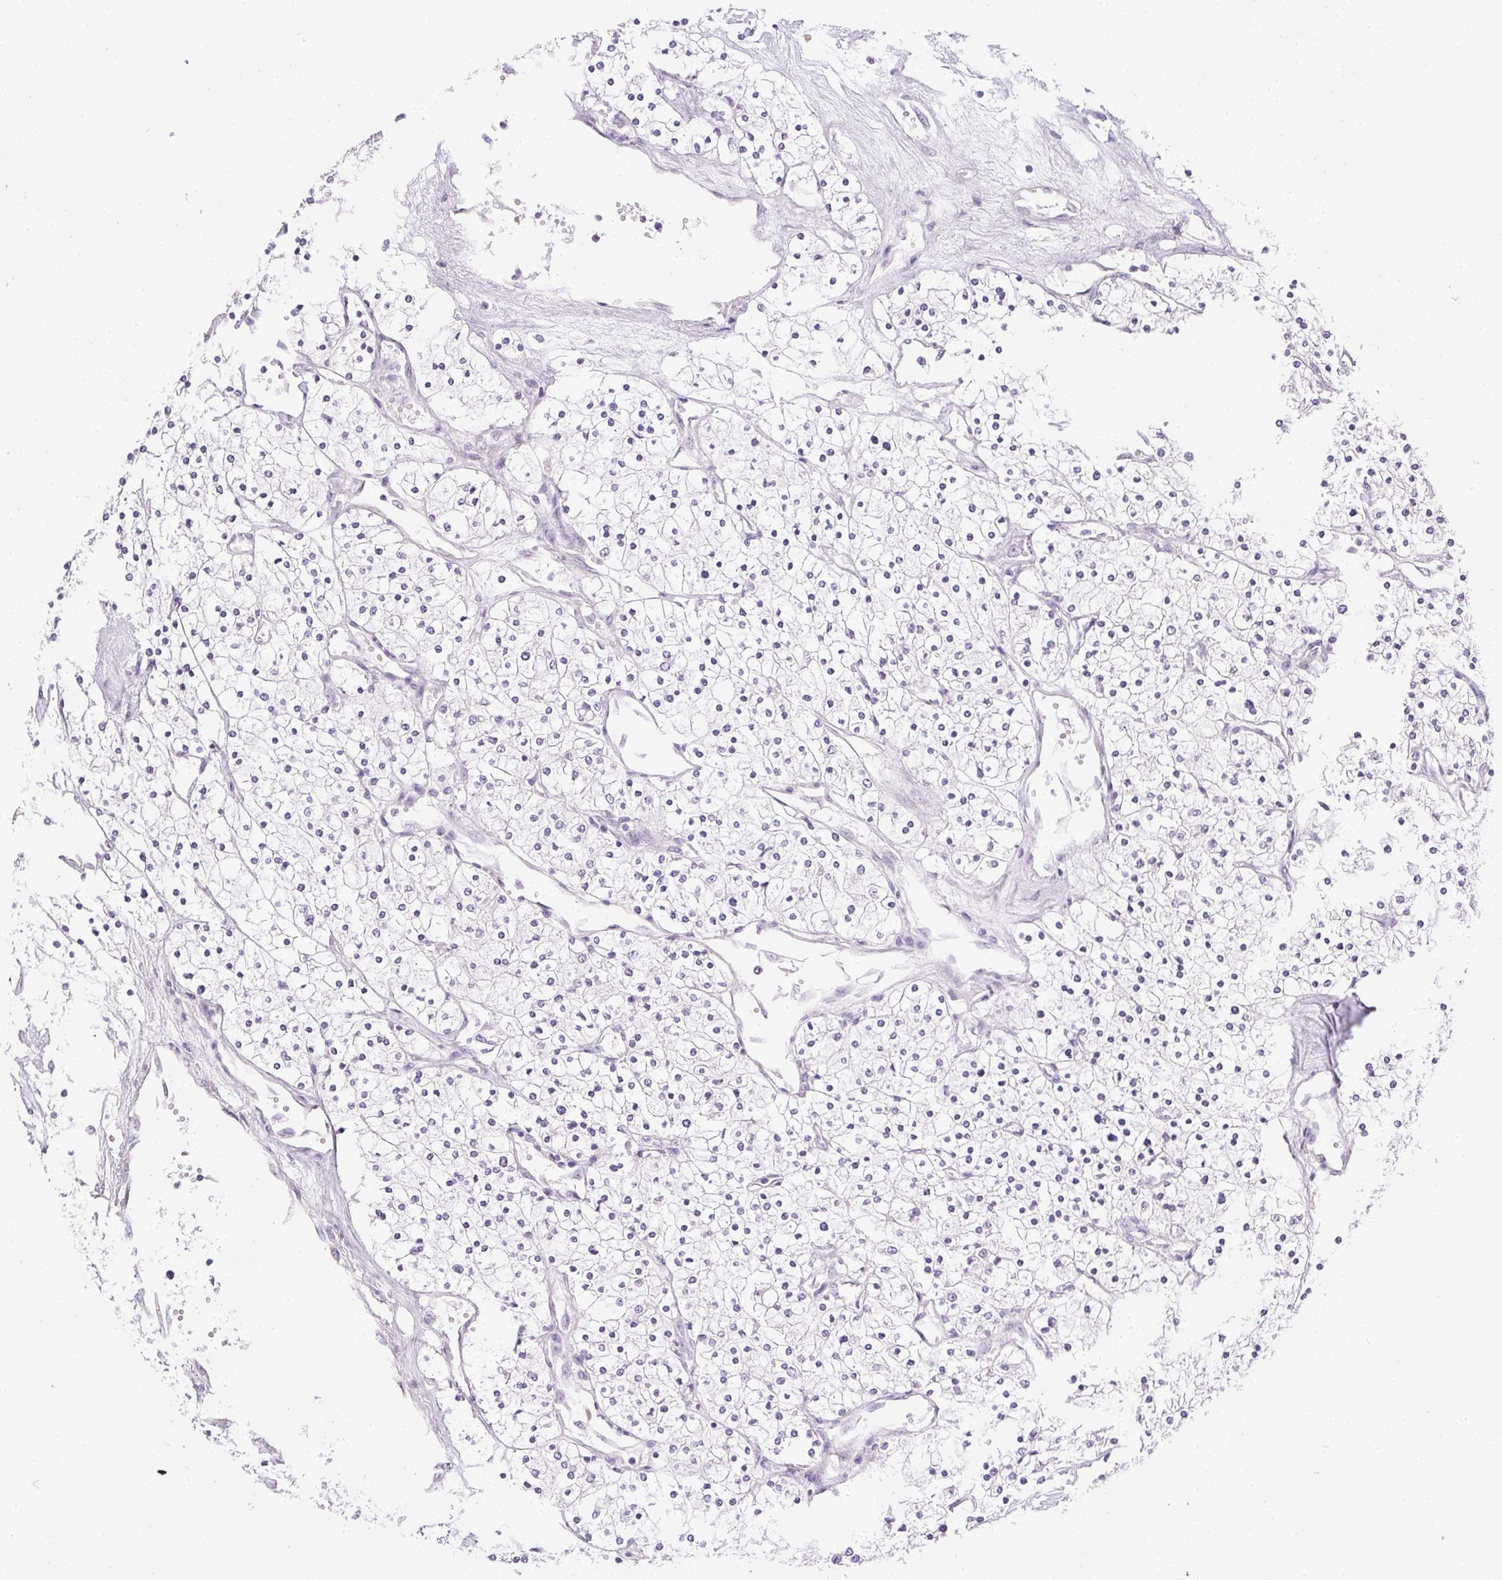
{"staining": {"intensity": "negative", "quantity": "none", "location": "none"}, "tissue": "renal cancer", "cell_type": "Tumor cells", "image_type": "cancer", "snomed": [{"axis": "morphology", "description": "Adenocarcinoma, NOS"}, {"axis": "topography", "description": "Kidney"}], "caption": "The micrograph demonstrates no staining of tumor cells in renal cancer.", "gene": "GSDMC", "patient": {"sex": "male", "age": 80}}